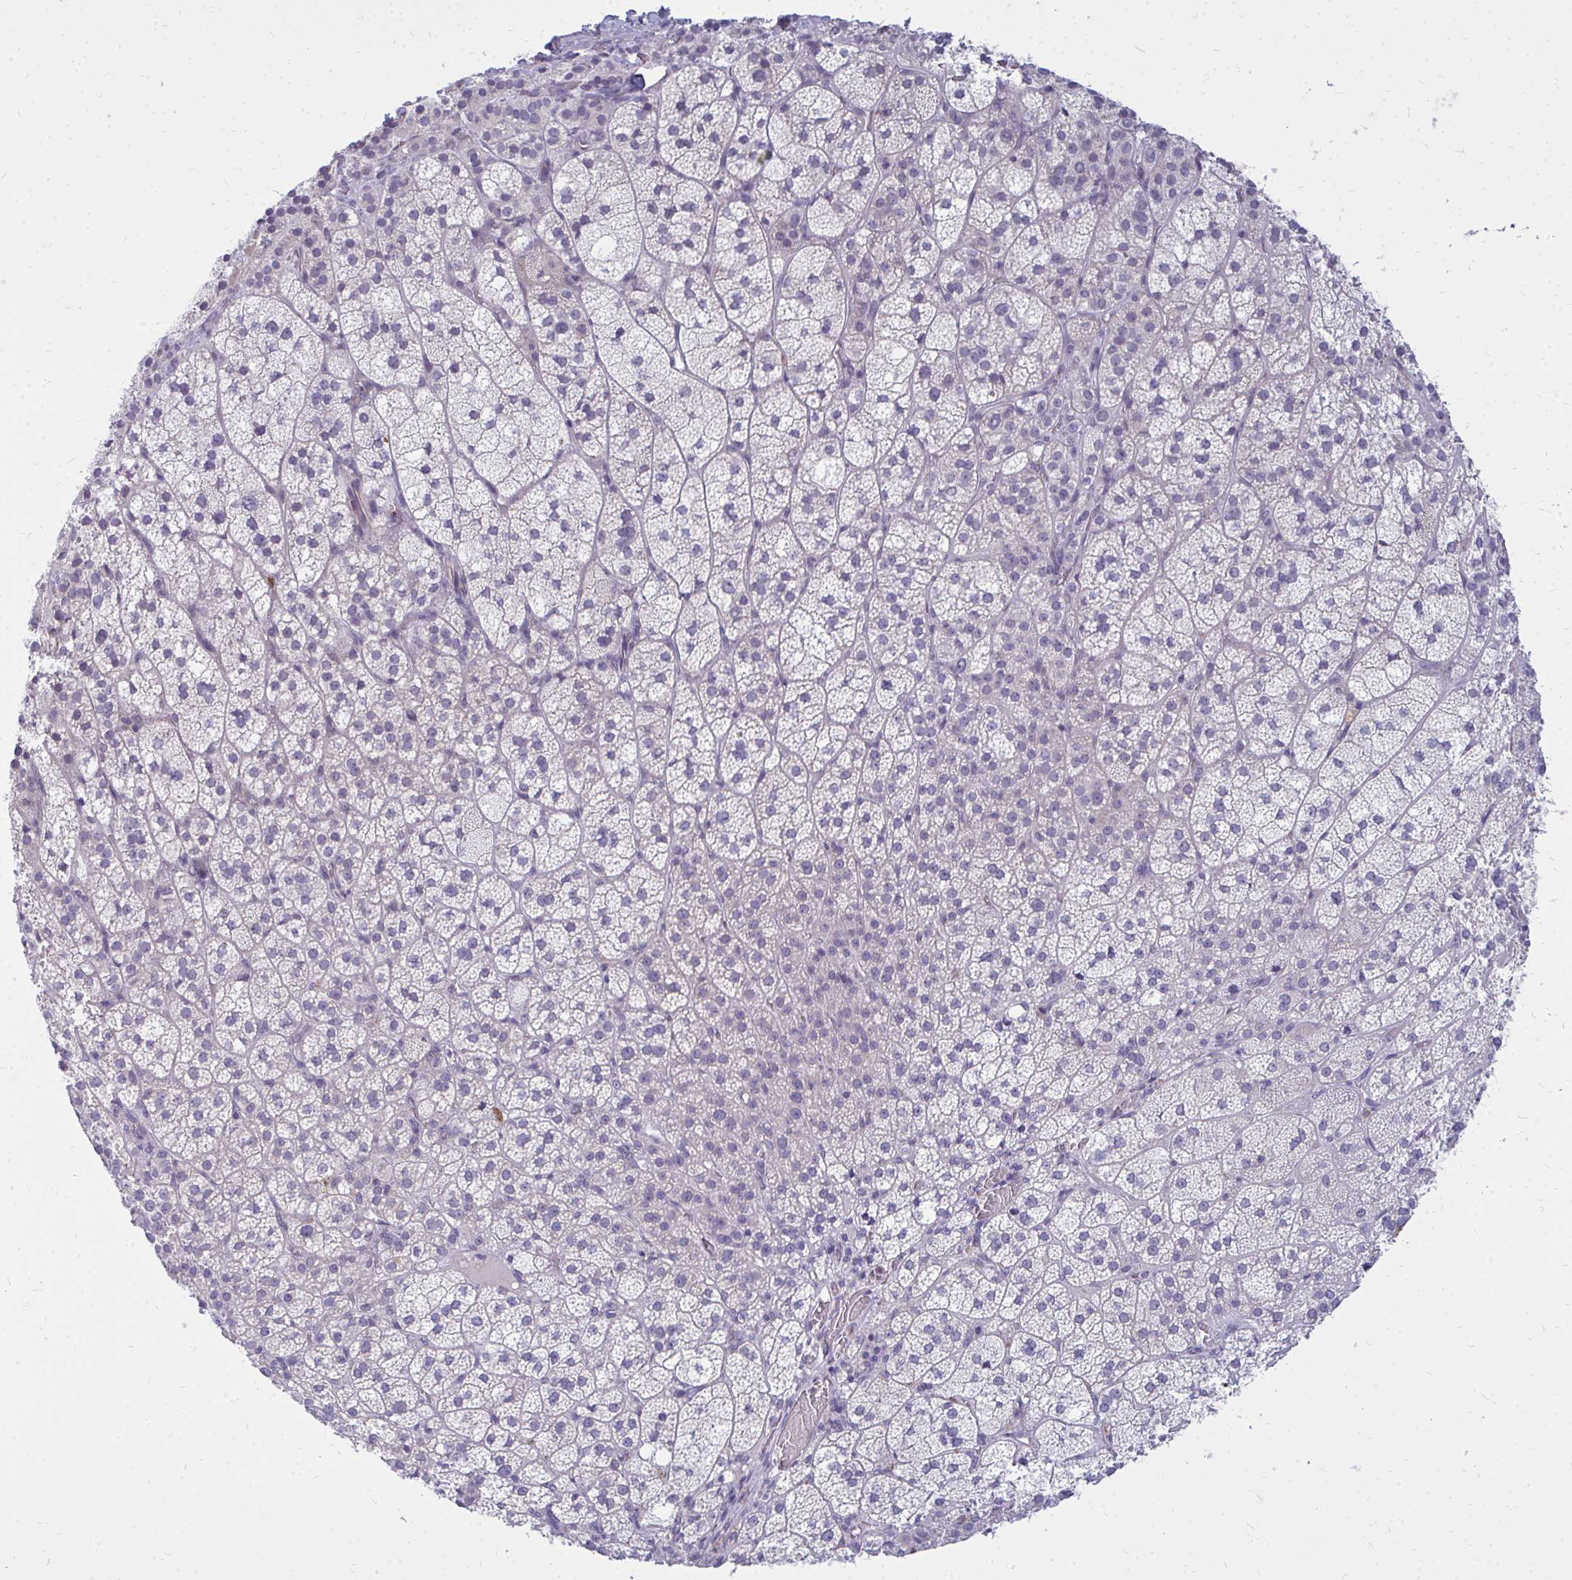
{"staining": {"intensity": "negative", "quantity": "none", "location": "none"}, "tissue": "adrenal gland", "cell_type": "Glandular cells", "image_type": "normal", "snomed": [{"axis": "morphology", "description": "Normal tissue, NOS"}, {"axis": "topography", "description": "Adrenal gland"}], "caption": "High power microscopy photomicrograph of an immunohistochemistry photomicrograph of benign adrenal gland, revealing no significant positivity in glandular cells.", "gene": "ACSL5", "patient": {"sex": "female", "age": 60}}